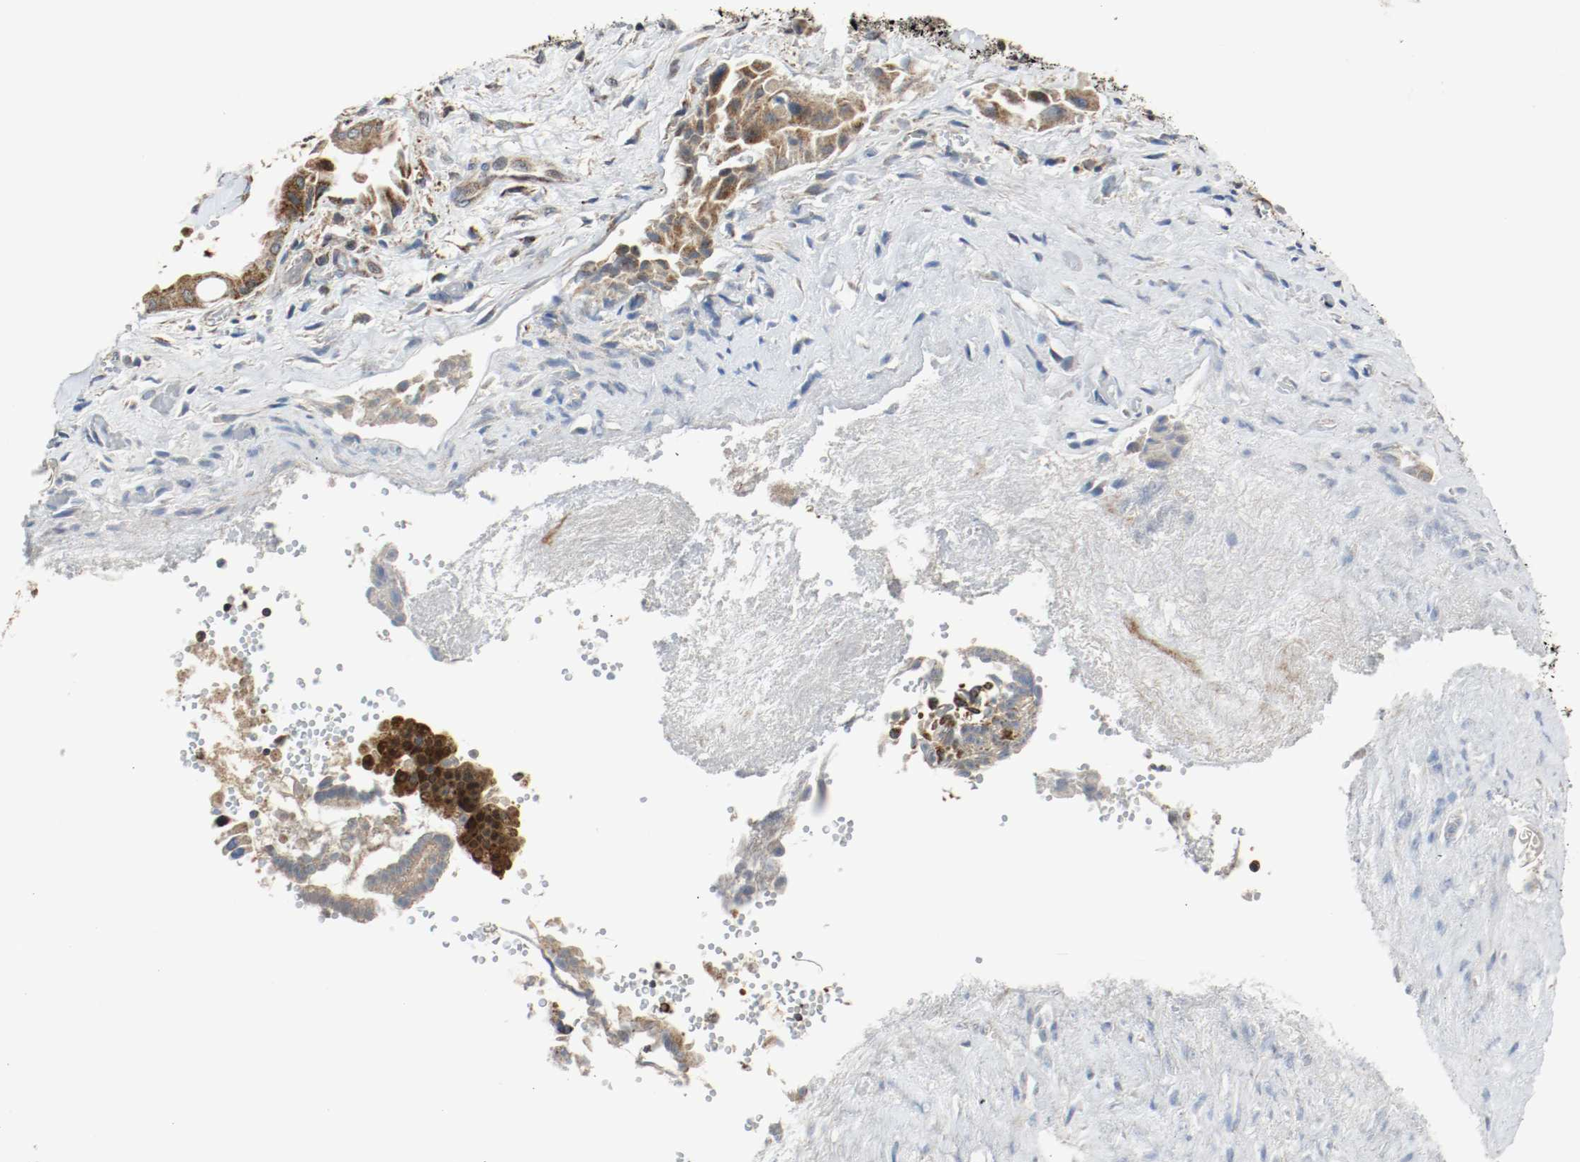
{"staining": {"intensity": "strong", "quantity": ">75%", "location": "cytoplasmic/membranous"}, "tissue": "liver cancer", "cell_type": "Tumor cells", "image_type": "cancer", "snomed": [{"axis": "morphology", "description": "Cholangiocarcinoma"}, {"axis": "topography", "description": "Liver"}], "caption": "The photomicrograph reveals staining of liver cancer (cholangiocarcinoma), revealing strong cytoplasmic/membranous protein expression (brown color) within tumor cells.", "gene": "TXNRD1", "patient": {"sex": "male", "age": 58}}